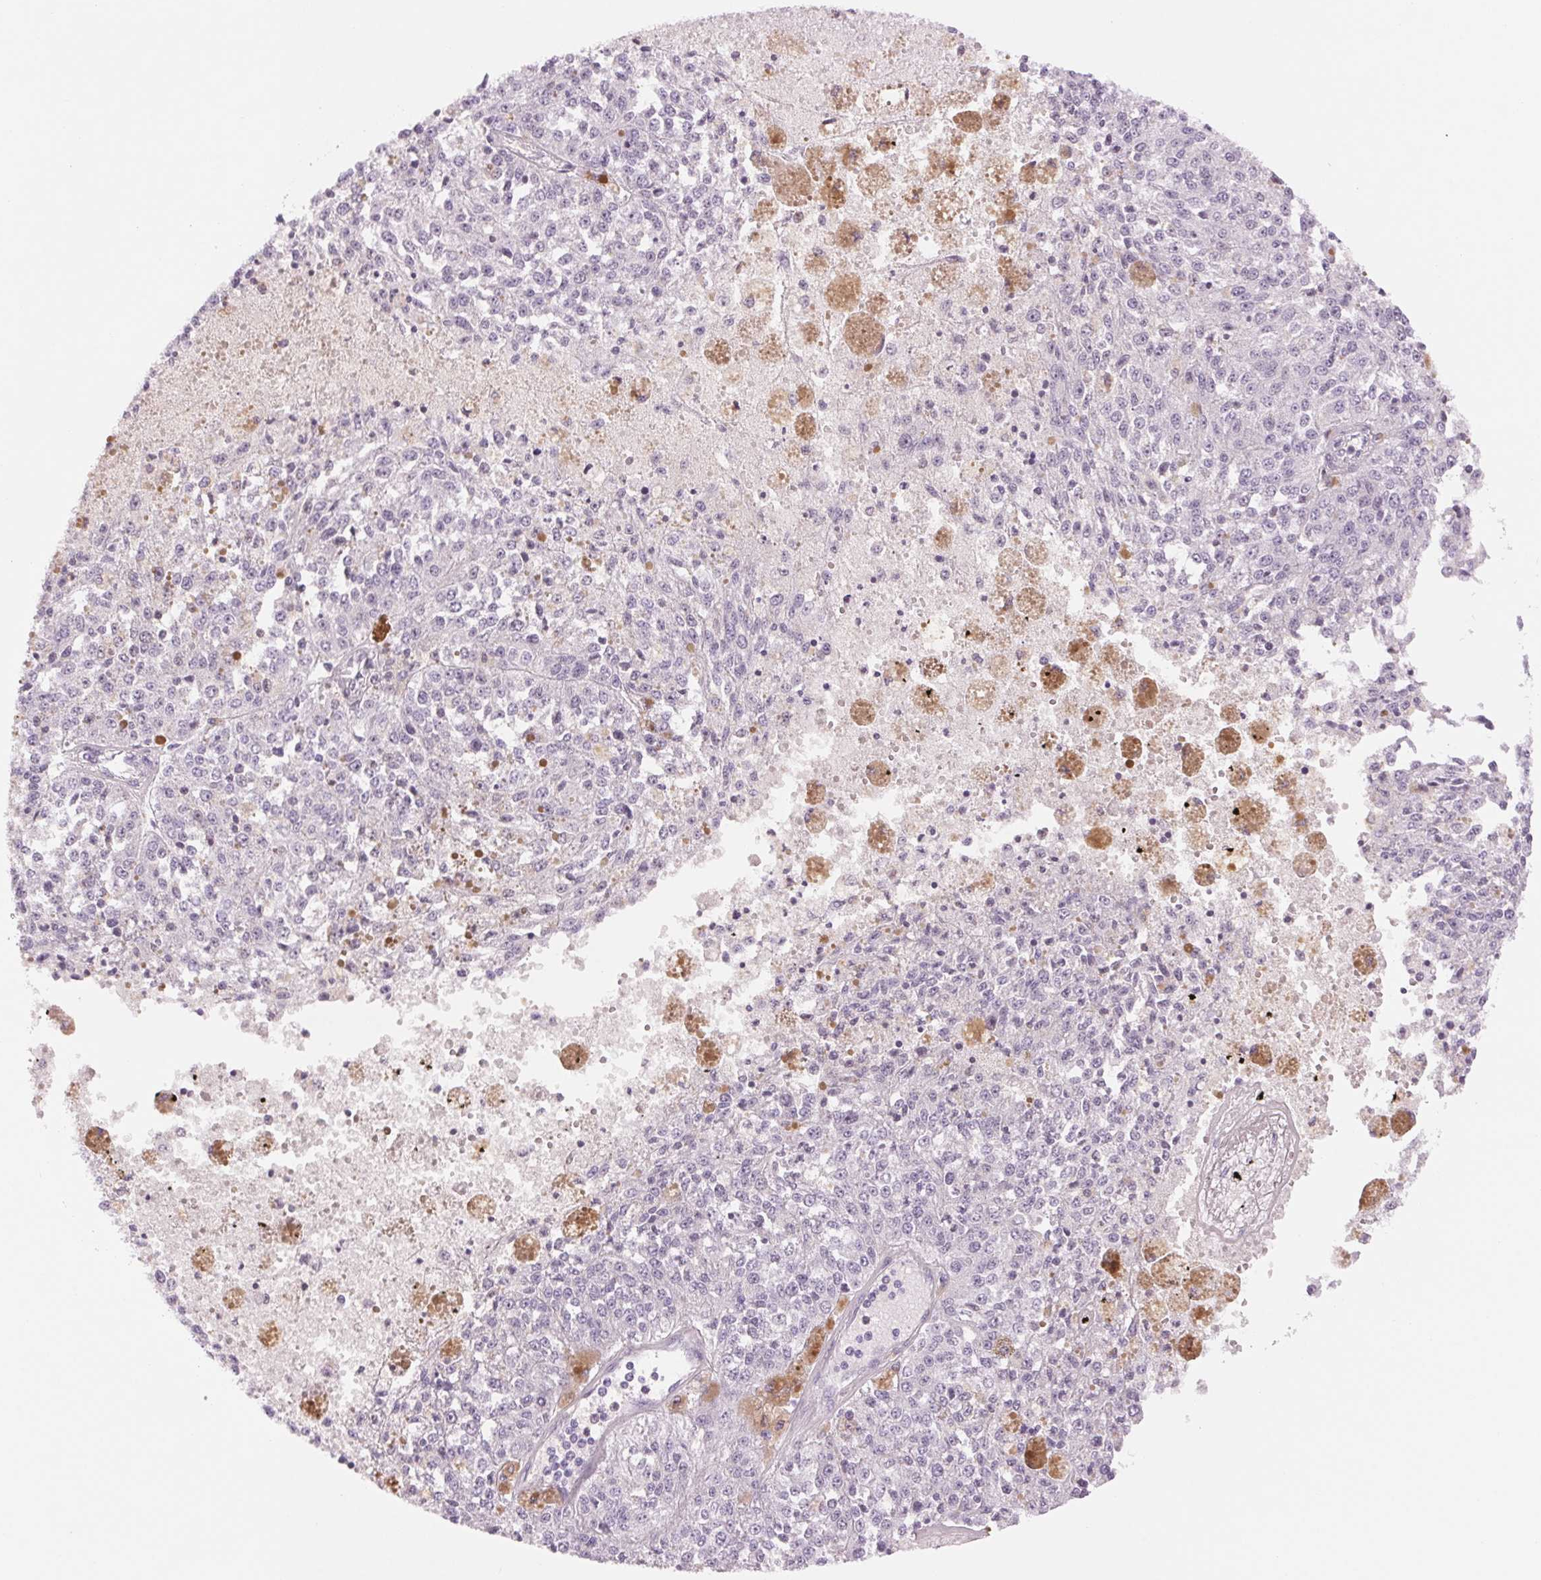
{"staining": {"intensity": "negative", "quantity": "none", "location": "none"}, "tissue": "melanoma", "cell_type": "Tumor cells", "image_type": "cancer", "snomed": [{"axis": "morphology", "description": "Malignant melanoma, Metastatic site"}, {"axis": "topography", "description": "Lymph node"}], "caption": "Immunohistochemical staining of human melanoma shows no significant expression in tumor cells. (Stains: DAB (3,3'-diaminobenzidine) immunohistochemistry (IHC) with hematoxylin counter stain, Microscopy: brightfield microscopy at high magnification).", "gene": "MPO", "patient": {"sex": "female", "age": 64}}